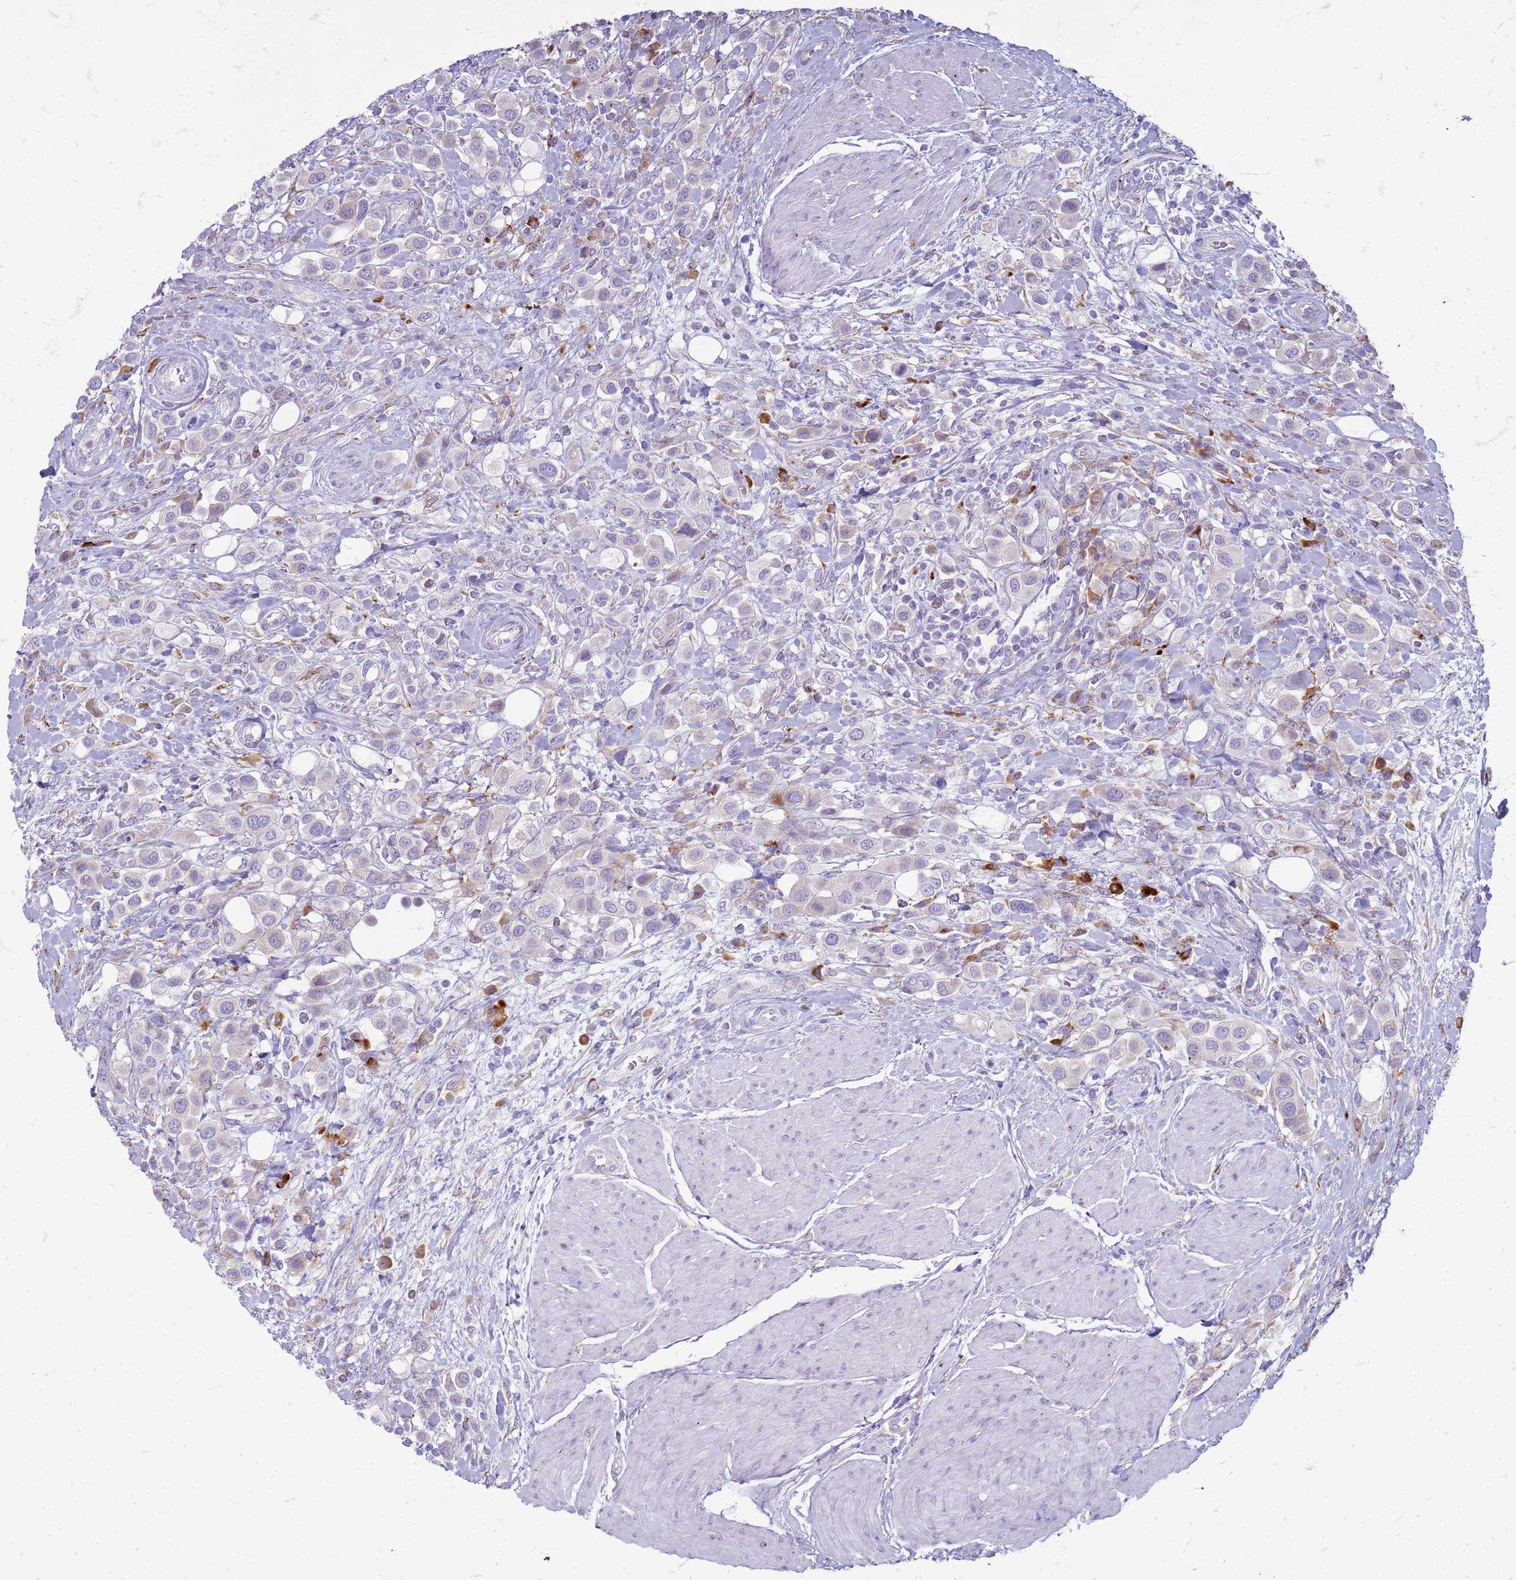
{"staining": {"intensity": "negative", "quantity": "none", "location": "none"}, "tissue": "urothelial cancer", "cell_type": "Tumor cells", "image_type": "cancer", "snomed": [{"axis": "morphology", "description": "Urothelial carcinoma, High grade"}, {"axis": "topography", "description": "Urinary bladder"}], "caption": "IHC photomicrograph of human urothelial cancer stained for a protein (brown), which reveals no positivity in tumor cells.", "gene": "PDK3", "patient": {"sex": "male", "age": 50}}